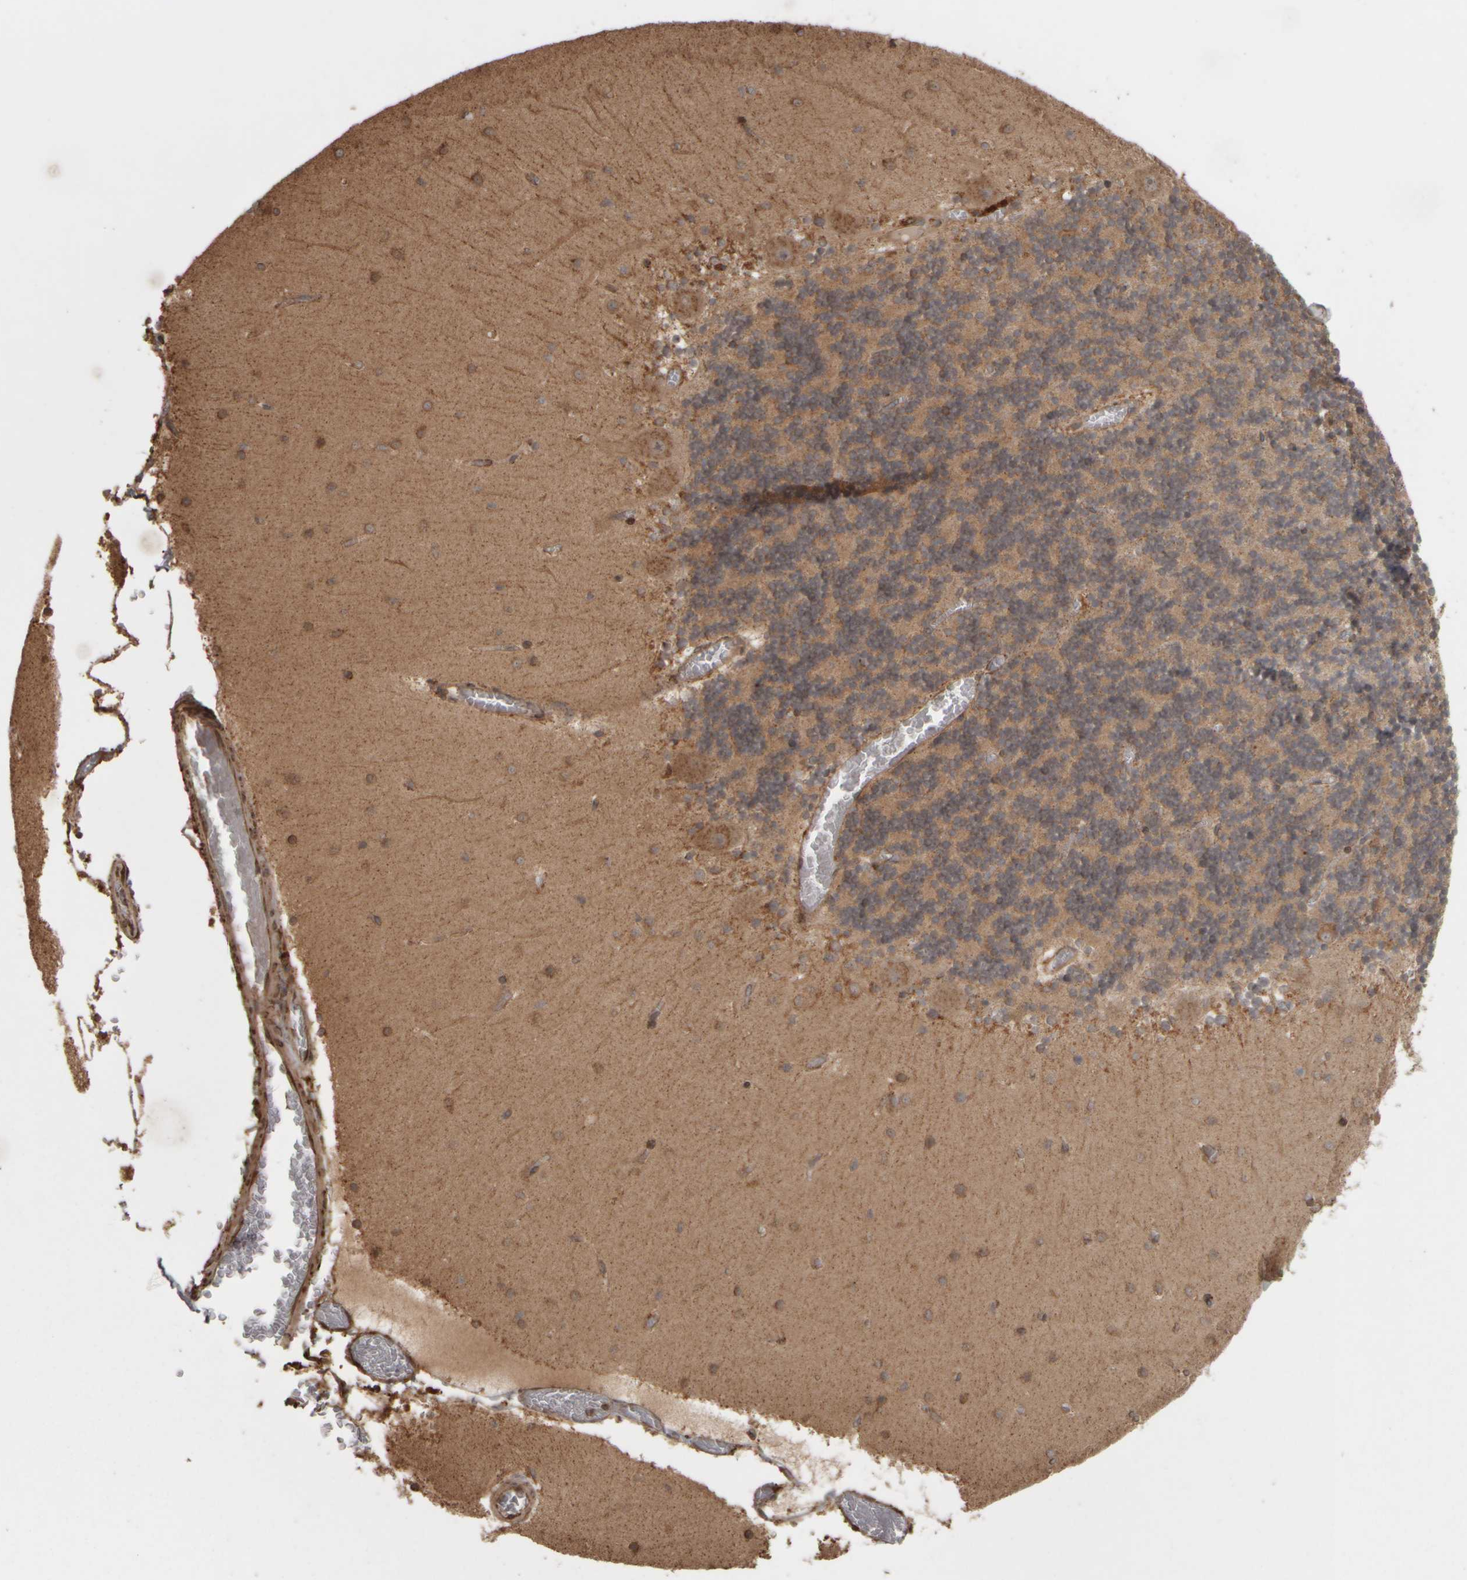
{"staining": {"intensity": "moderate", "quantity": ">75%", "location": "cytoplasmic/membranous"}, "tissue": "cerebellum", "cell_type": "Cells in granular layer", "image_type": "normal", "snomed": [{"axis": "morphology", "description": "Normal tissue, NOS"}, {"axis": "topography", "description": "Cerebellum"}], "caption": "This photomicrograph reveals unremarkable cerebellum stained with IHC to label a protein in brown. The cytoplasmic/membranous of cells in granular layer show moderate positivity for the protein. Nuclei are counter-stained blue.", "gene": "AGBL3", "patient": {"sex": "female", "age": 28}}